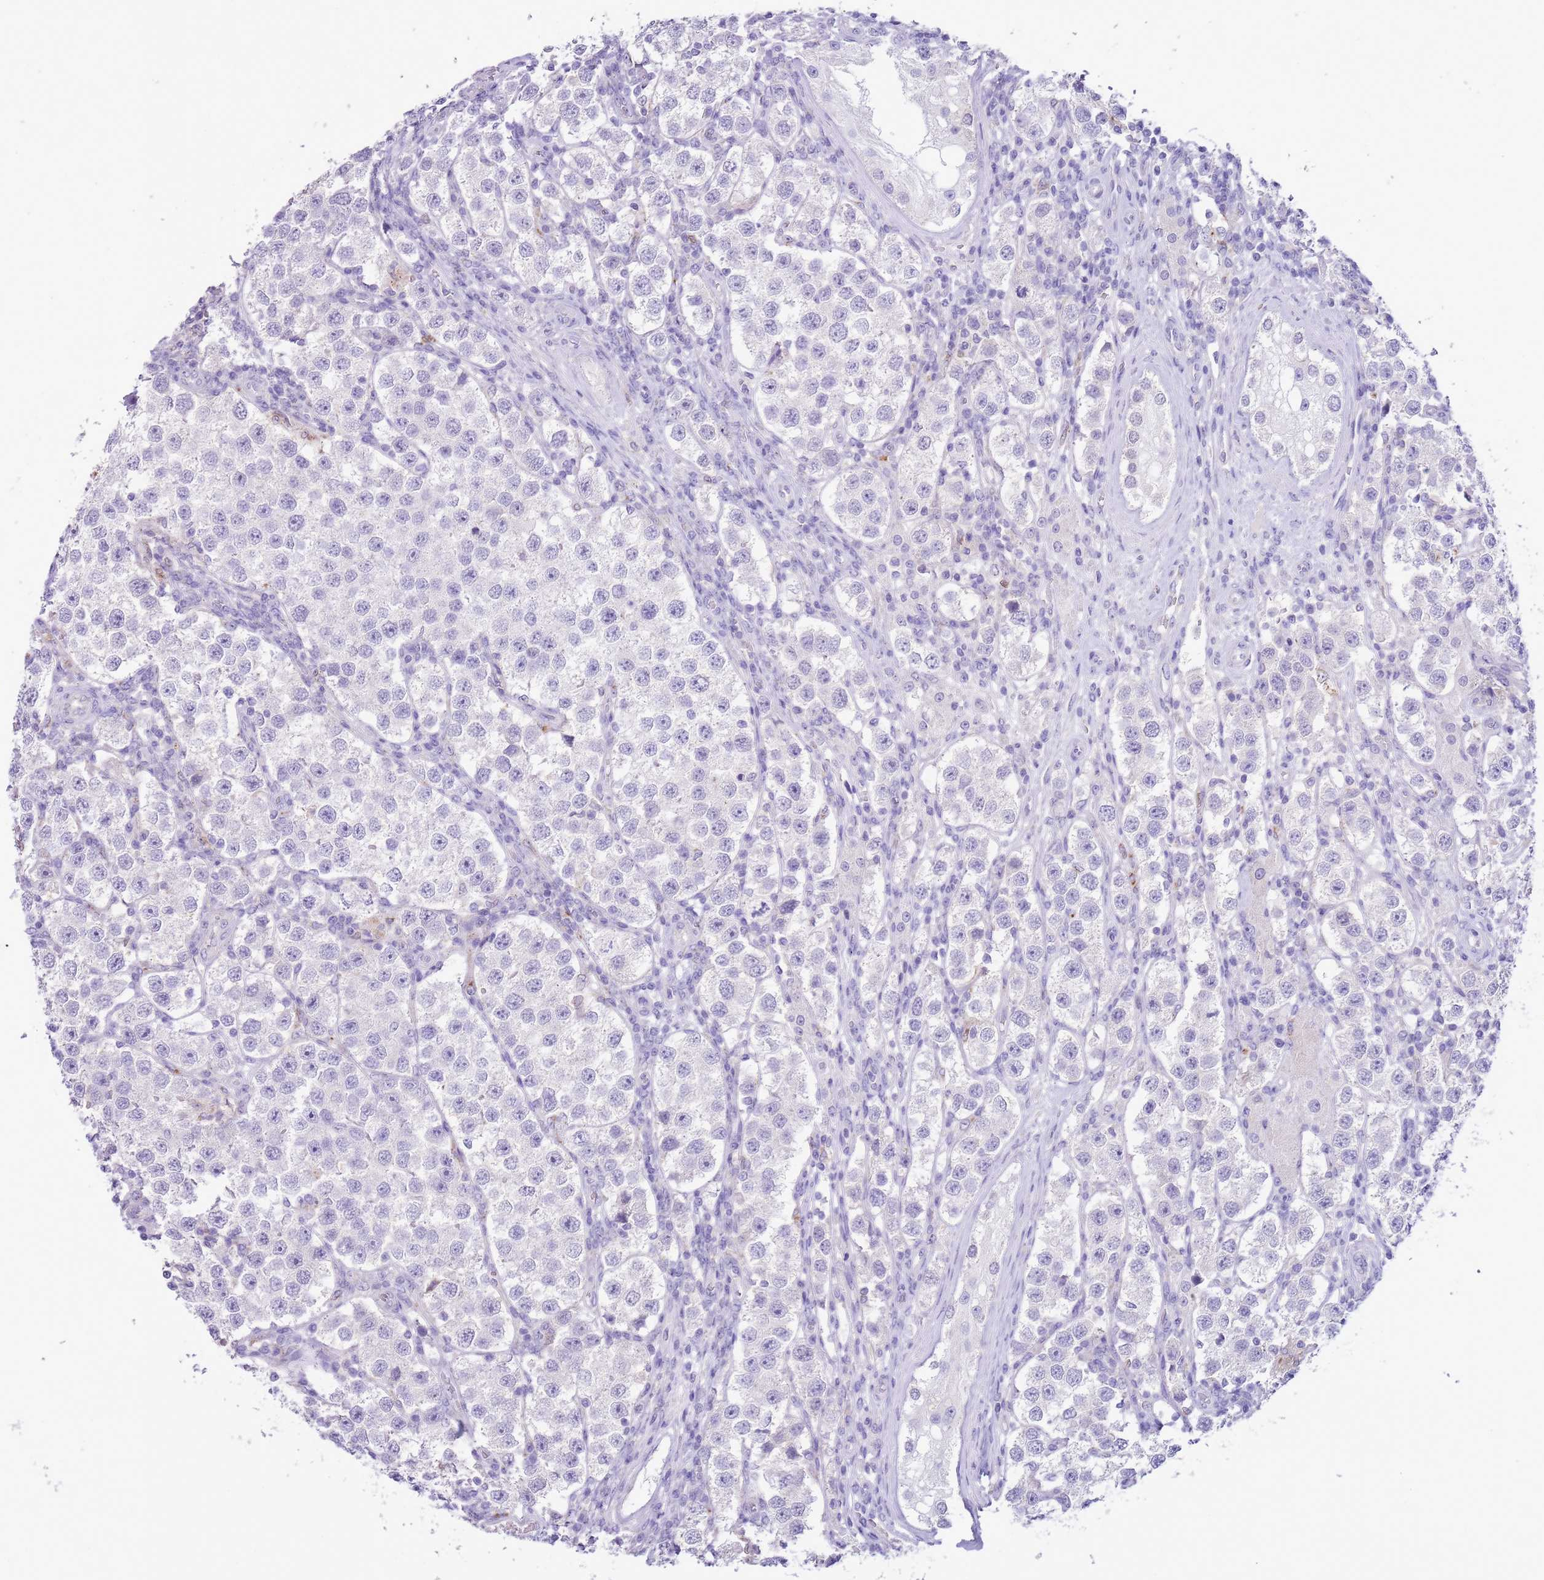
{"staining": {"intensity": "negative", "quantity": "none", "location": "none"}, "tissue": "testis cancer", "cell_type": "Tumor cells", "image_type": "cancer", "snomed": [{"axis": "morphology", "description": "Seminoma, NOS"}, {"axis": "topography", "description": "Testis"}], "caption": "Tumor cells show no significant protein expression in testis seminoma.", "gene": "ZNF697", "patient": {"sex": "male", "age": 37}}